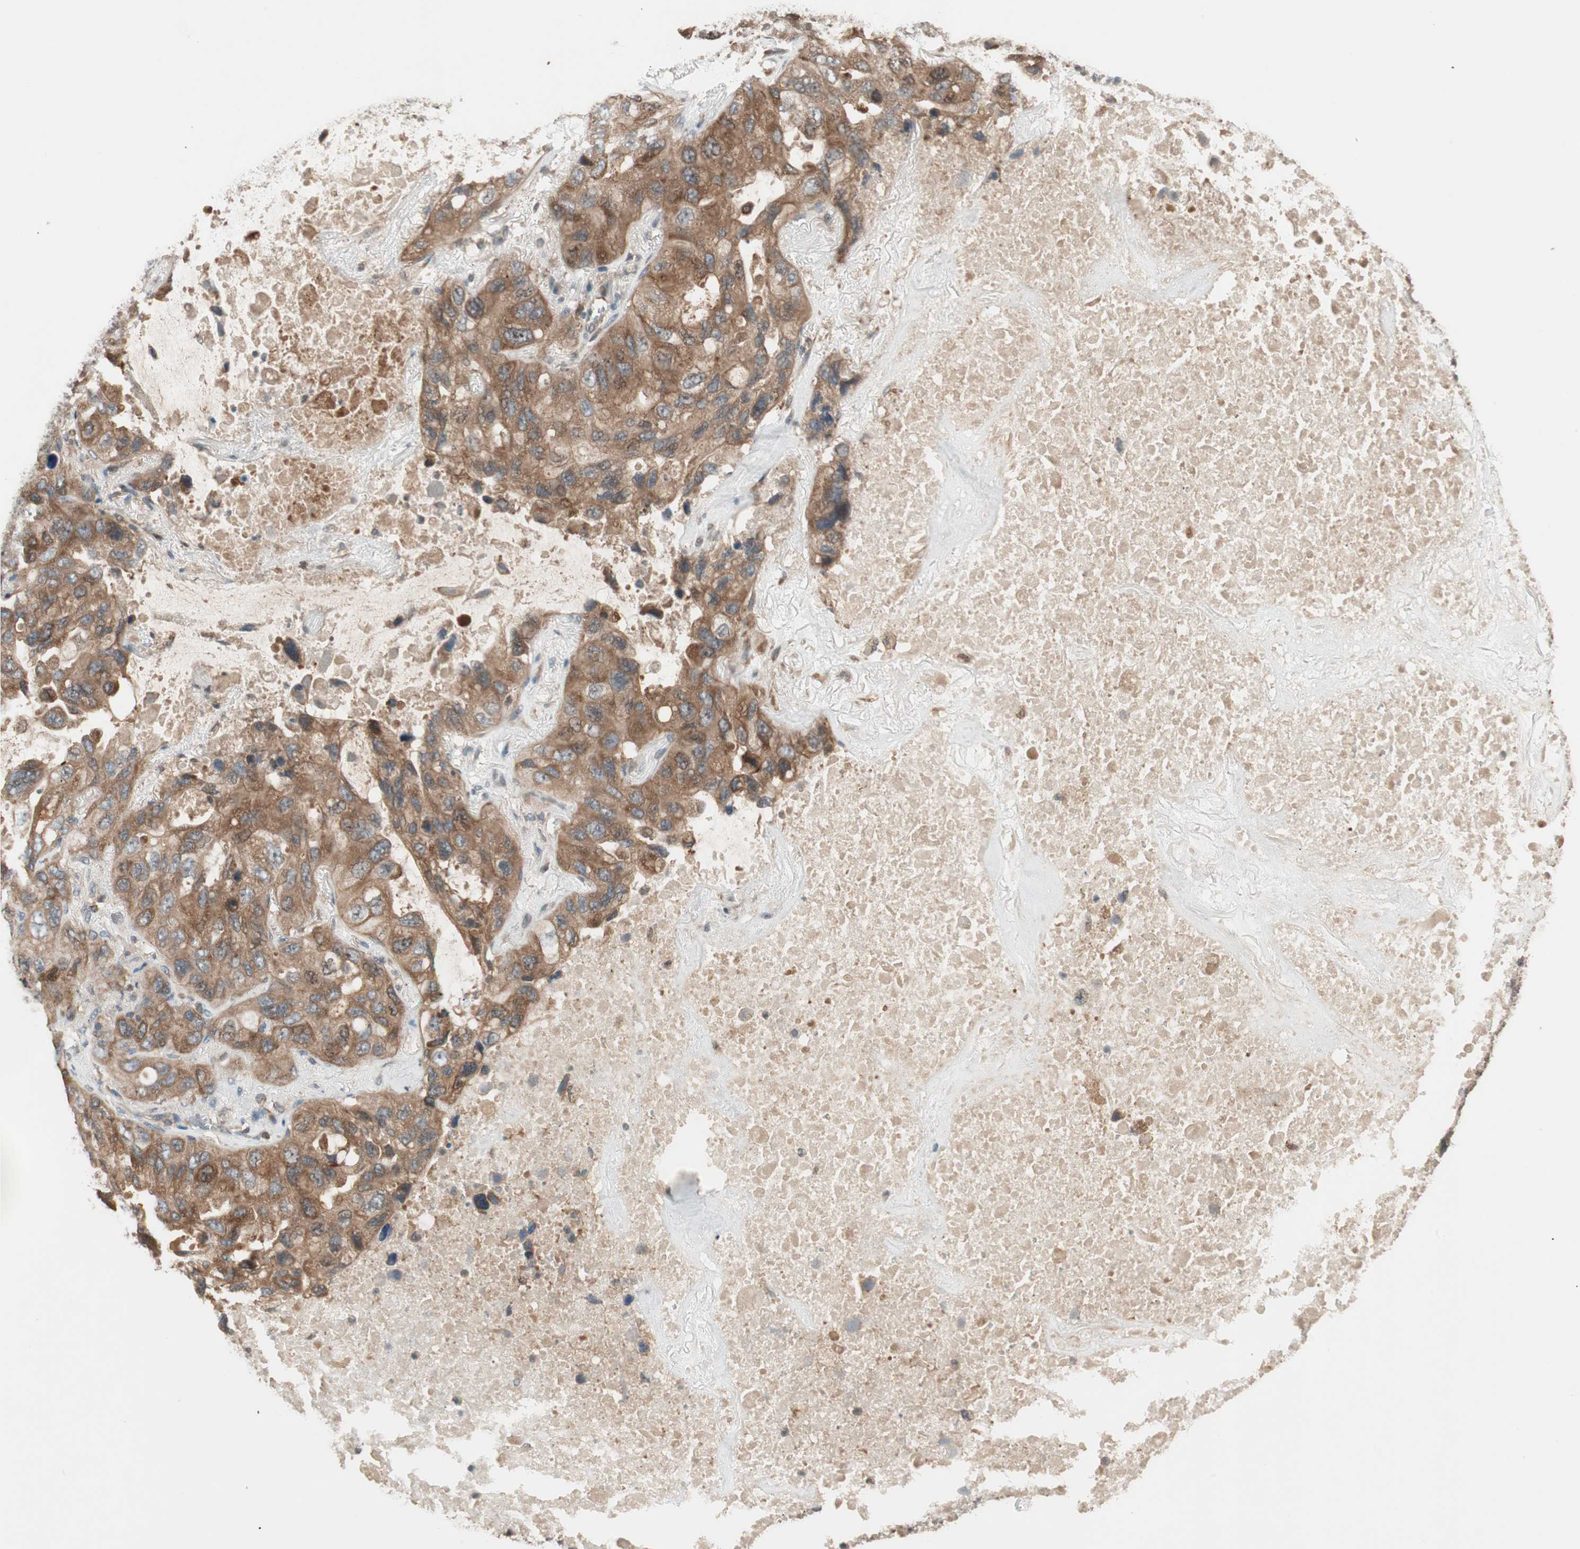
{"staining": {"intensity": "moderate", "quantity": ">75%", "location": "cytoplasmic/membranous"}, "tissue": "lung cancer", "cell_type": "Tumor cells", "image_type": "cancer", "snomed": [{"axis": "morphology", "description": "Squamous cell carcinoma, NOS"}, {"axis": "topography", "description": "Lung"}], "caption": "Brown immunohistochemical staining in lung cancer displays moderate cytoplasmic/membranous positivity in about >75% of tumor cells. (brown staining indicates protein expression, while blue staining denotes nuclei).", "gene": "ATP6AP2", "patient": {"sex": "female", "age": 73}}